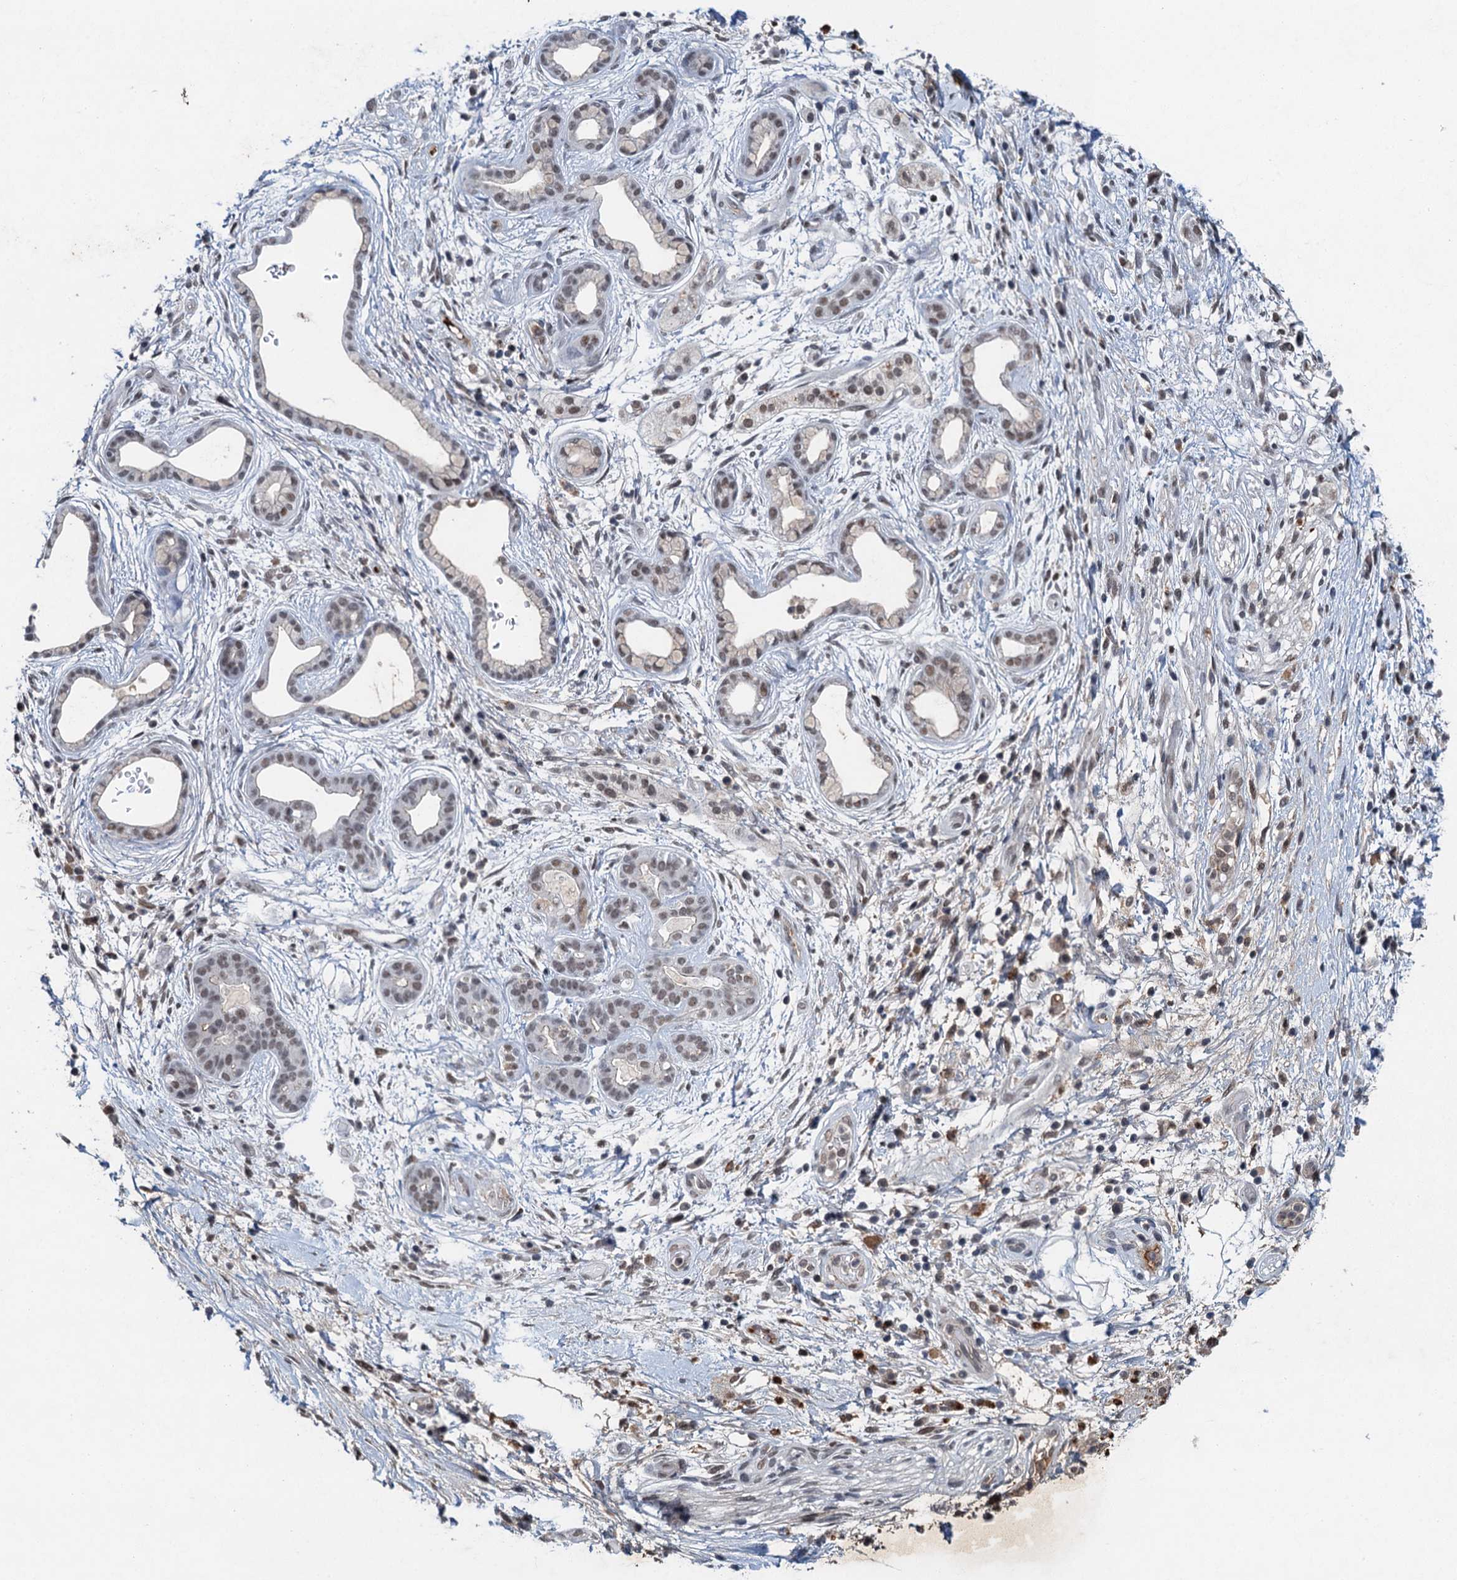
{"staining": {"intensity": "weak", "quantity": "<25%", "location": "nuclear"}, "tissue": "pancreatic cancer", "cell_type": "Tumor cells", "image_type": "cancer", "snomed": [{"axis": "morphology", "description": "Adenocarcinoma, NOS"}, {"axis": "topography", "description": "Pancreas"}], "caption": "Pancreatic adenocarcinoma stained for a protein using IHC demonstrates no staining tumor cells.", "gene": "CSTF3", "patient": {"sex": "female", "age": 73}}